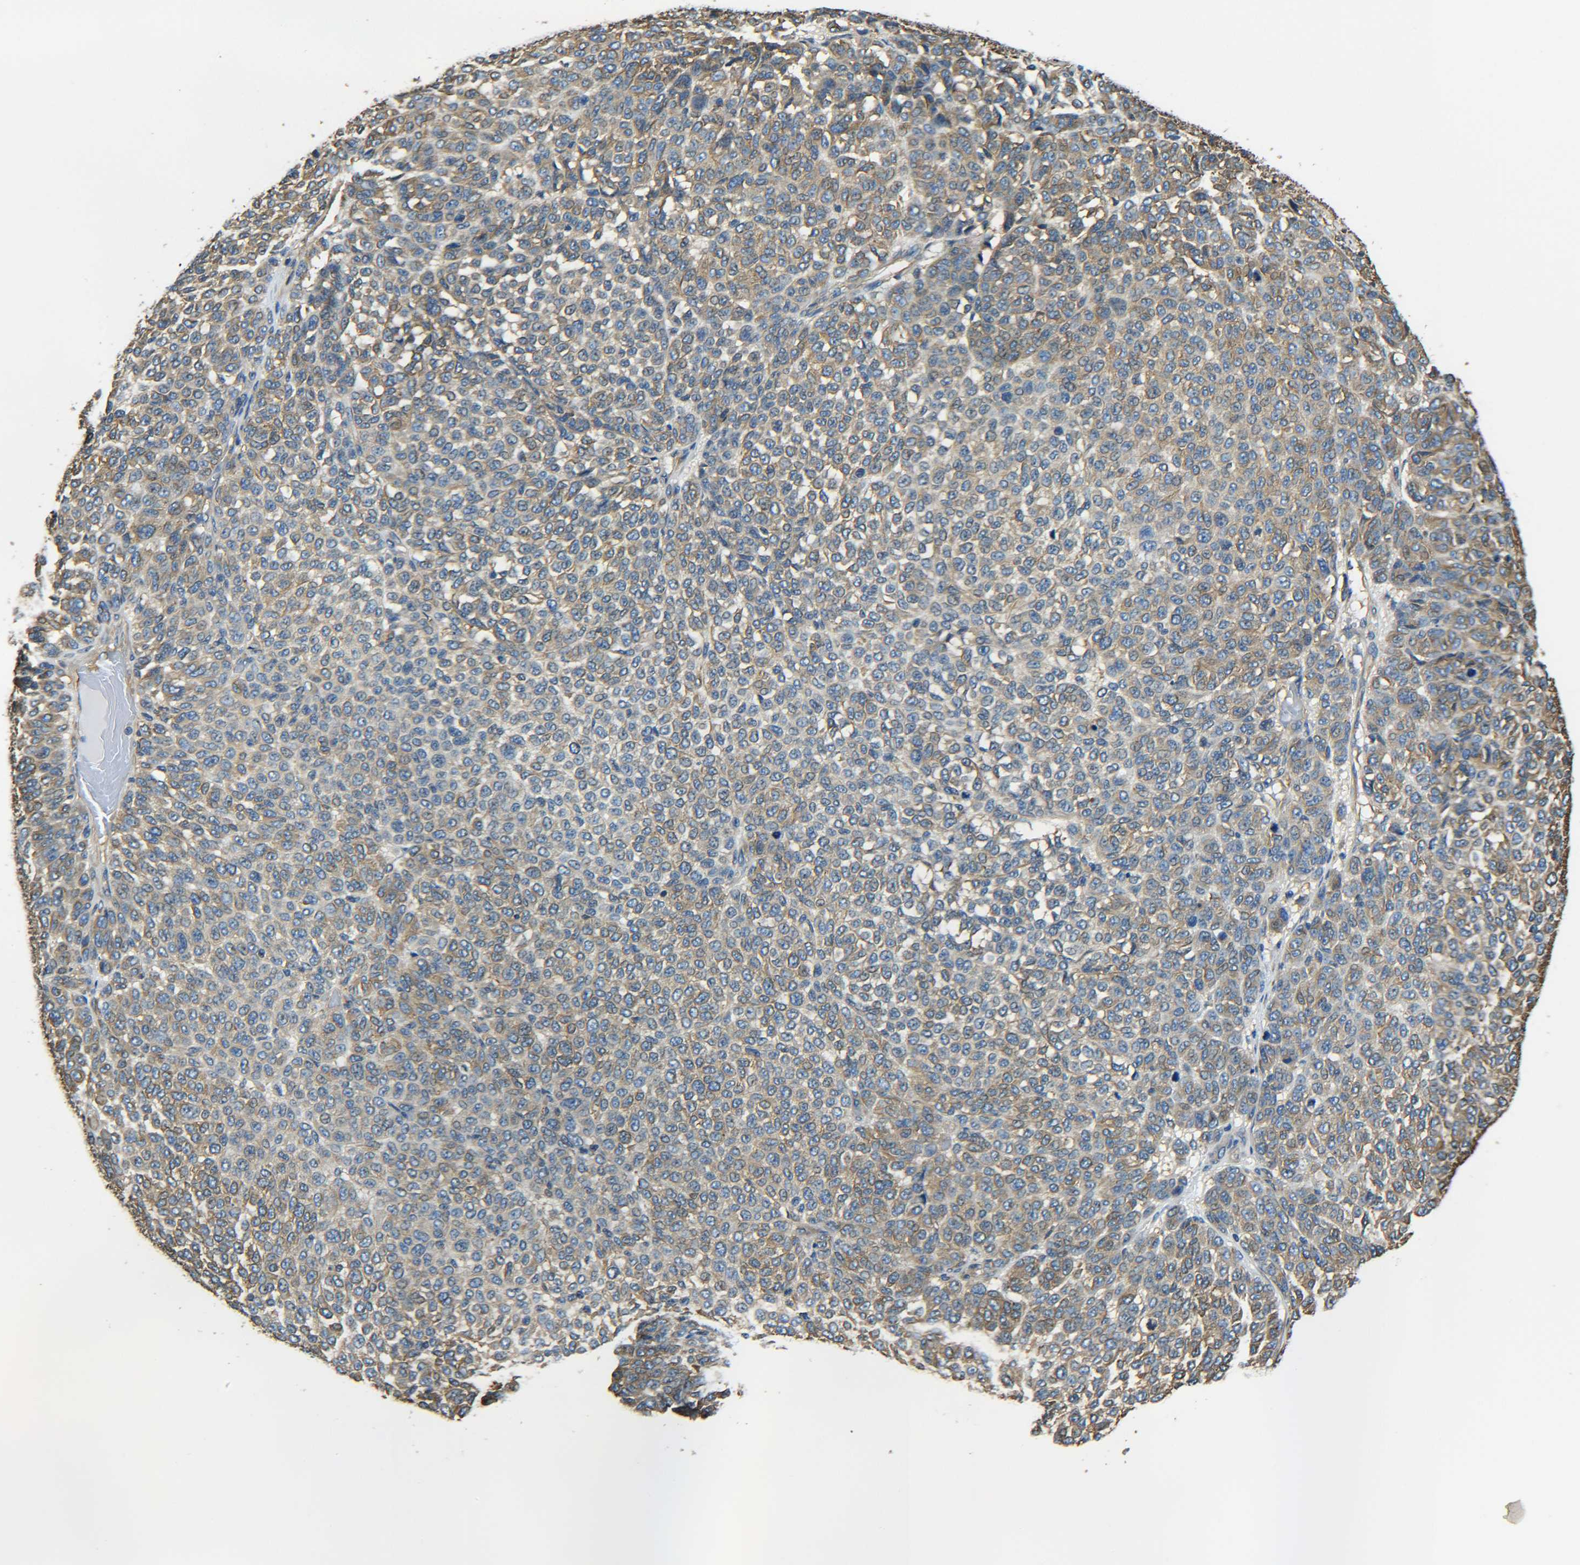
{"staining": {"intensity": "moderate", "quantity": ">75%", "location": "cytoplasmic/membranous"}, "tissue": "melanoma", "cell_type": "Tumor cells", "image_type": "cancer", "snomed": [{"axis": "morphology", "description": "Malignant melanoma, NOS"}, {"axis": "topography", "description": "Skin"}], "caption": "Immunohistochemical staining of melanoma demonstrates medium levels of moderate cytoplasmic/membranous expression in about >75% of tumor cells.", "gene": "TUBB", "patient": {"sex": "male", "age": 59}}